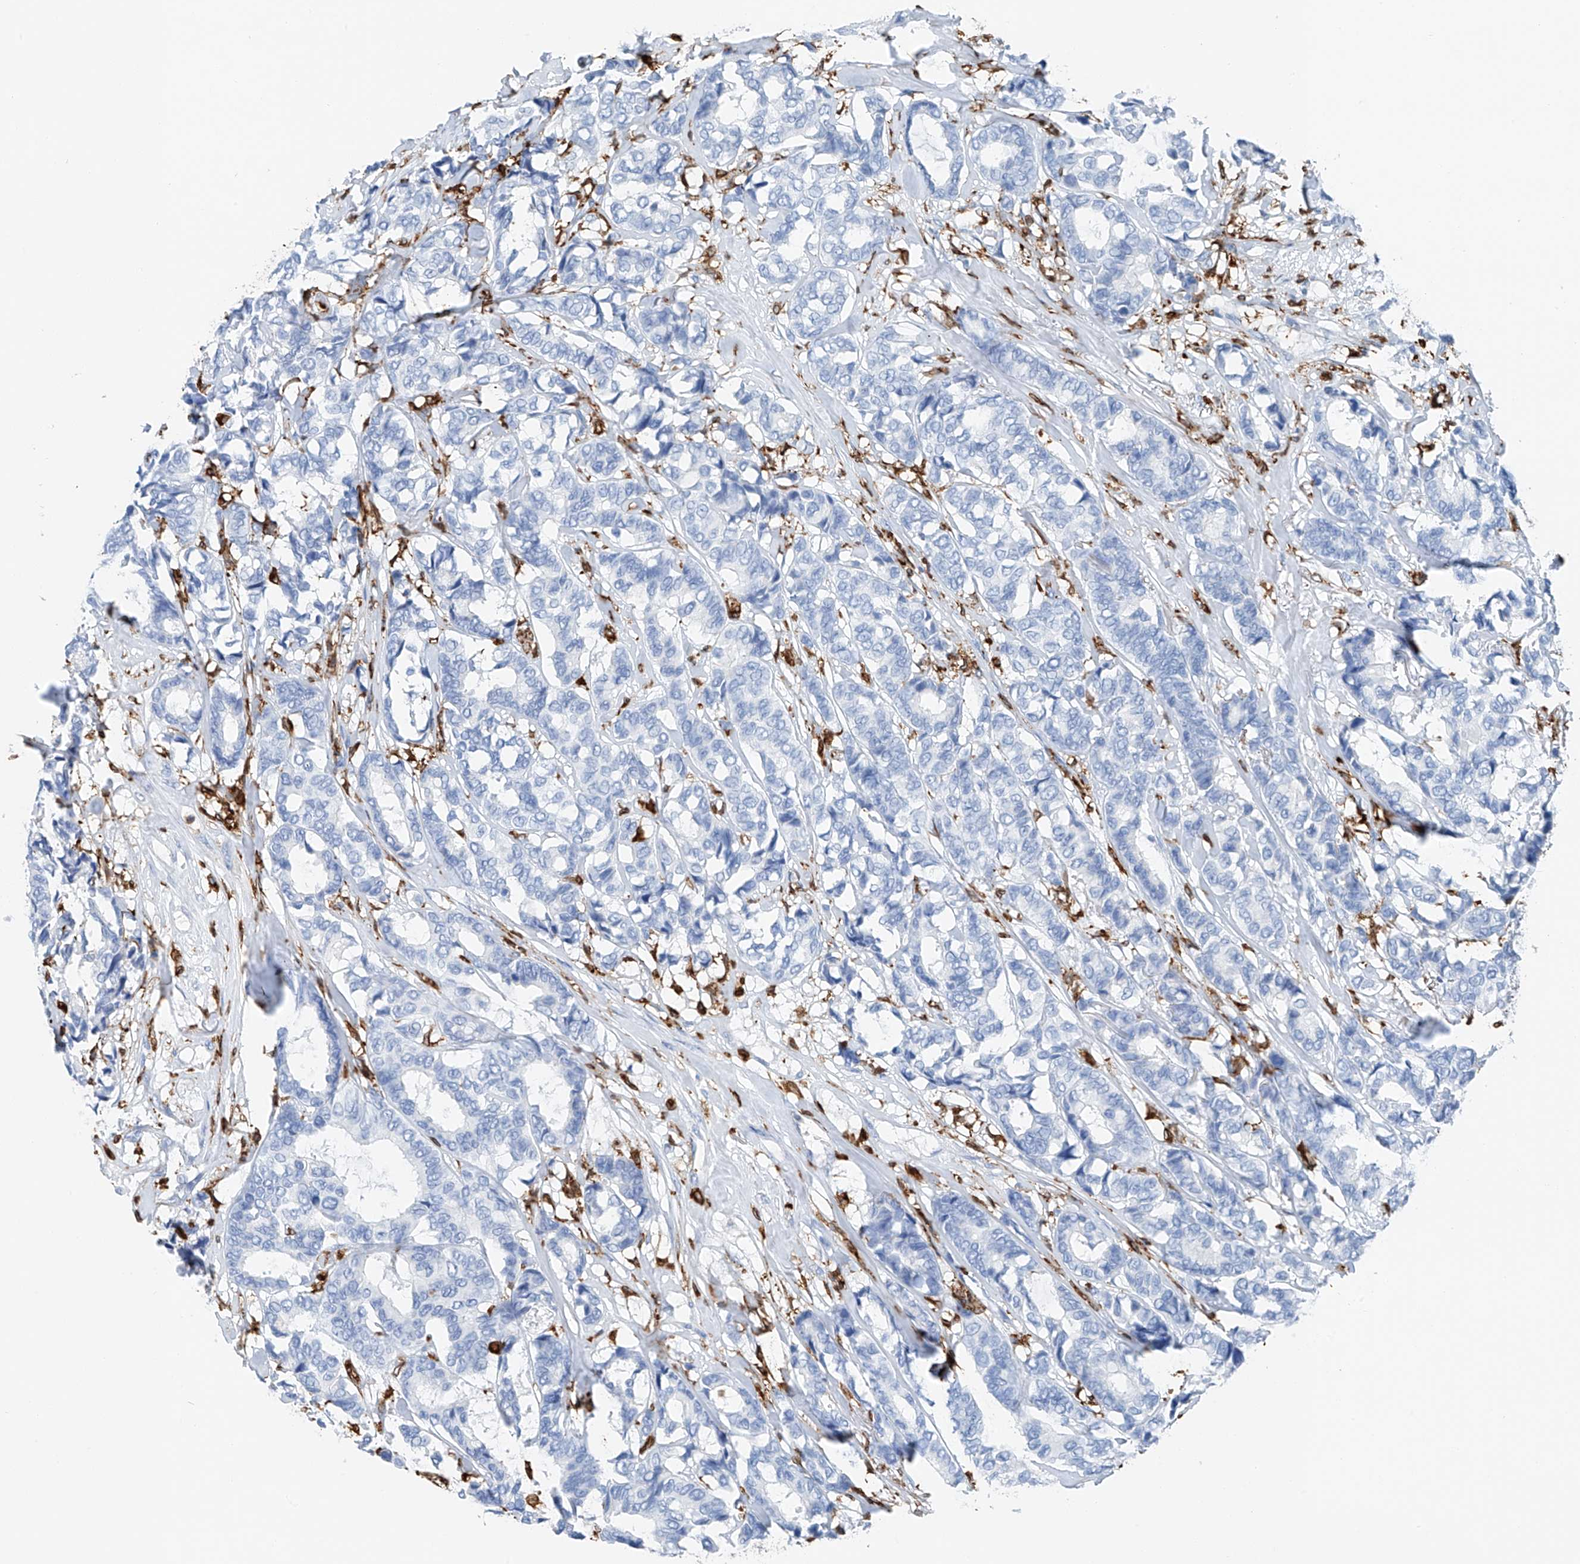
{"staining": {"intensity": "negative", "quantity": "none", "location": "none"}, "tissue": "breast cancer", "cell_type": "Tumor cells", "image_type": "cancer", "snomed": [{"axis": "morphology", "description": "Duct carcinoma"}, {"axis": "topography", "description": "Breast"}], "caption": "There is no significant positivity in tumor cells of infiltrating ductal carcinoma (breast). The staining is performed using DAB (3,3'-diaminobenzidine) brown chromogen with nuclei counter-stained in using hematoxylin.", "gene": "TBXAS1", "patient": {"sex": "female", "age": 87}}